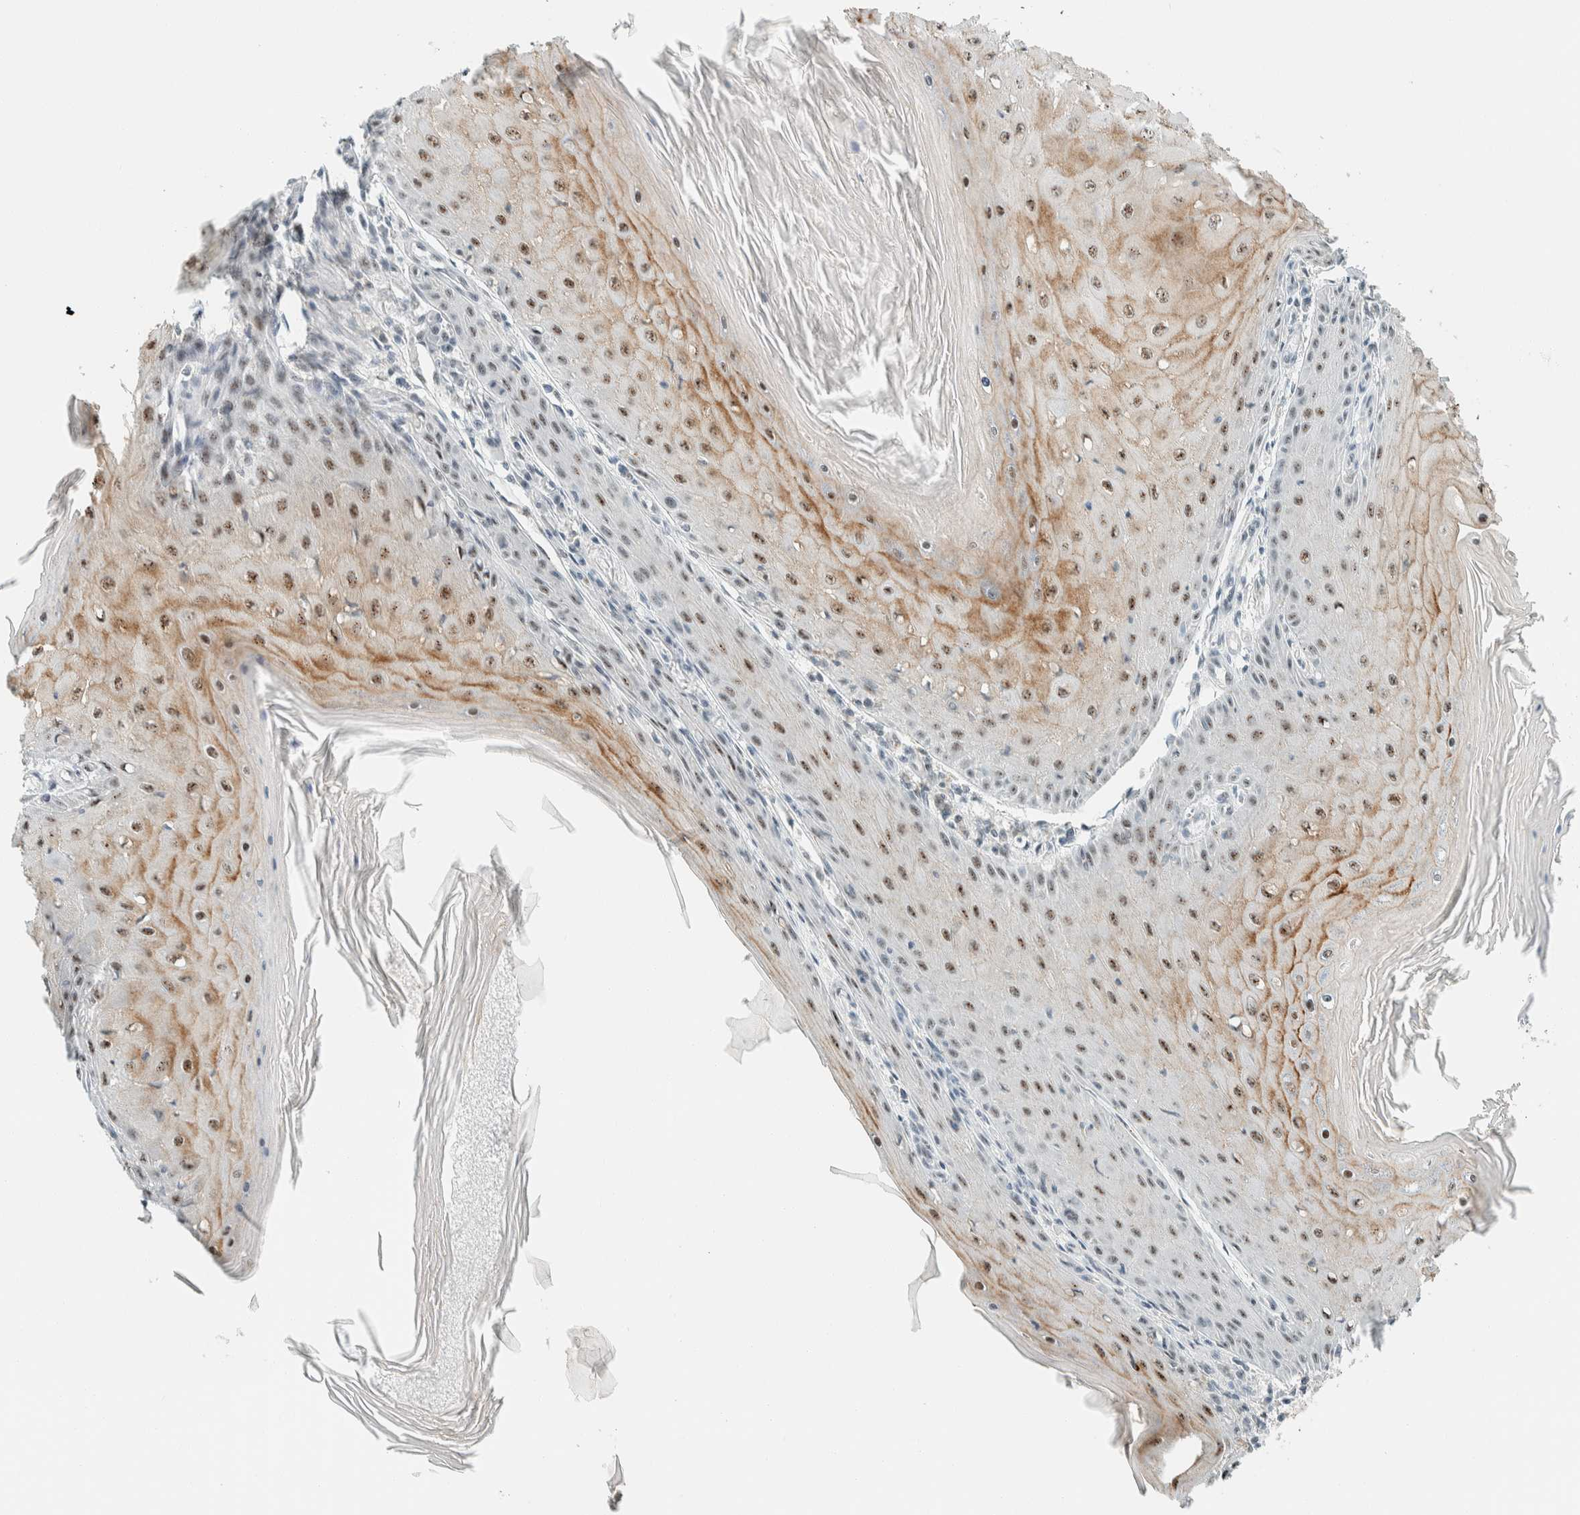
{"staining": {"intensity": "moderate", "quantity": ">75%", "location": "cytoplasmic/membranous,nuclear"}, "tissue": "skin cancer", "cell_type": "Tumor cells", "image_type": "cancer", "snomed": [{"axis": "morphology", "description": "Squamous cell carcinoma, NOS"}, {"axis": "topography", "description": "Skin"}], "caption": "IHC micrograph of skin squamous cell carcinoma stained for a protein (brown), which exhibits medium levels of moderate cytoplasmic/membranous and nuclear positivity in about >75% of tumor cells.", "gene": "CYSRT1", "patient": {"sex": "female", "age": 73}}